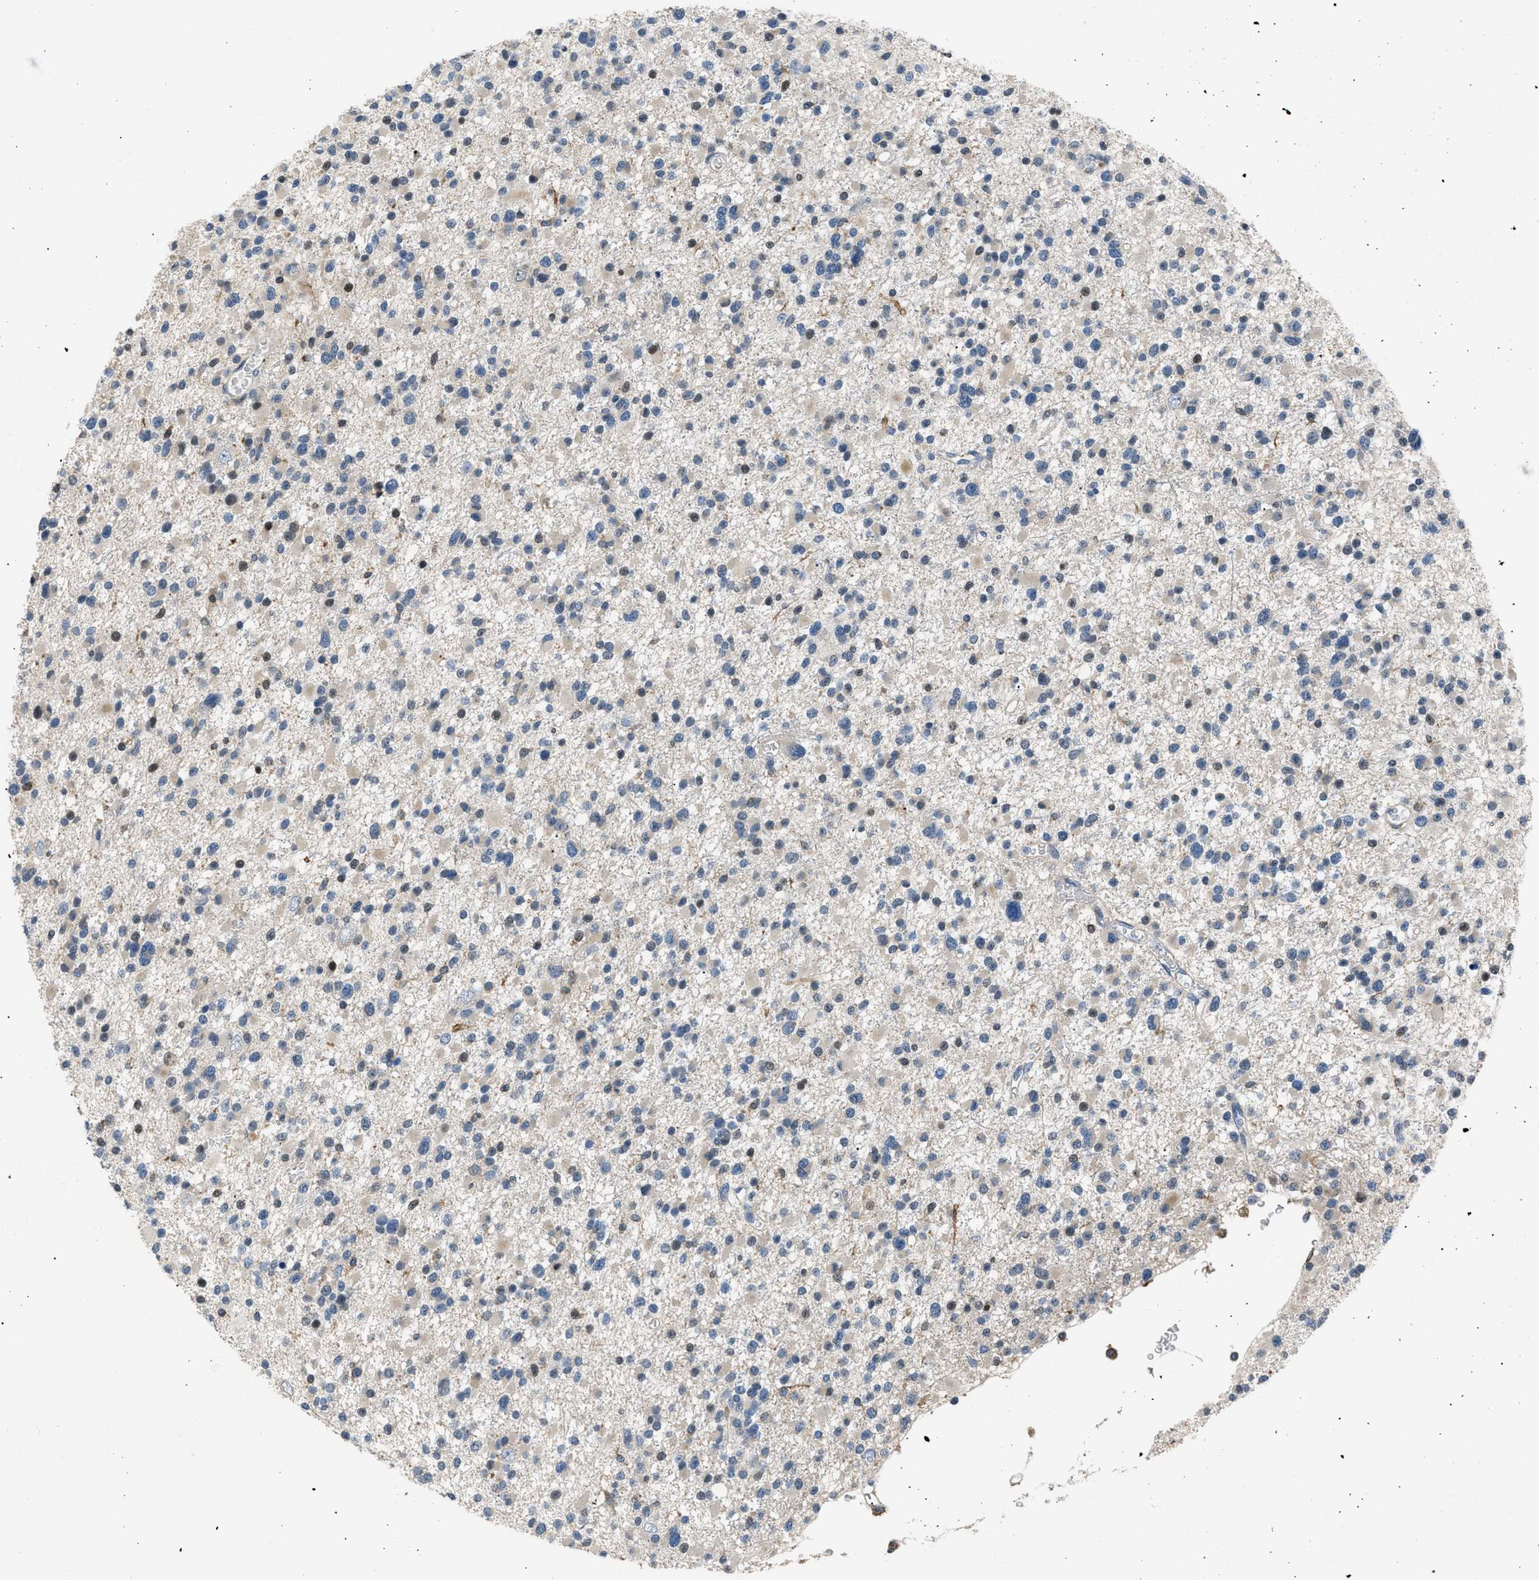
{"staining": {"intensity": "weak", "quantity": "<25%", "location": "nuclear"}, "tissue": "glioma", "cell_type": "Tumor cells", "image_type": "cancer", "snomed": [{"axis": "morphology", "description": "Glioma, malignant, Low grade"}, {"axis": "topography", "description": "Brain"}], "caption": "A high-resolution micrograph shows immunohistochemistry staining of glioma, which shows no significant staining in tumor cells.", "gene": "AKR1A1", "patient": {"sex": "female", "age": 22}}